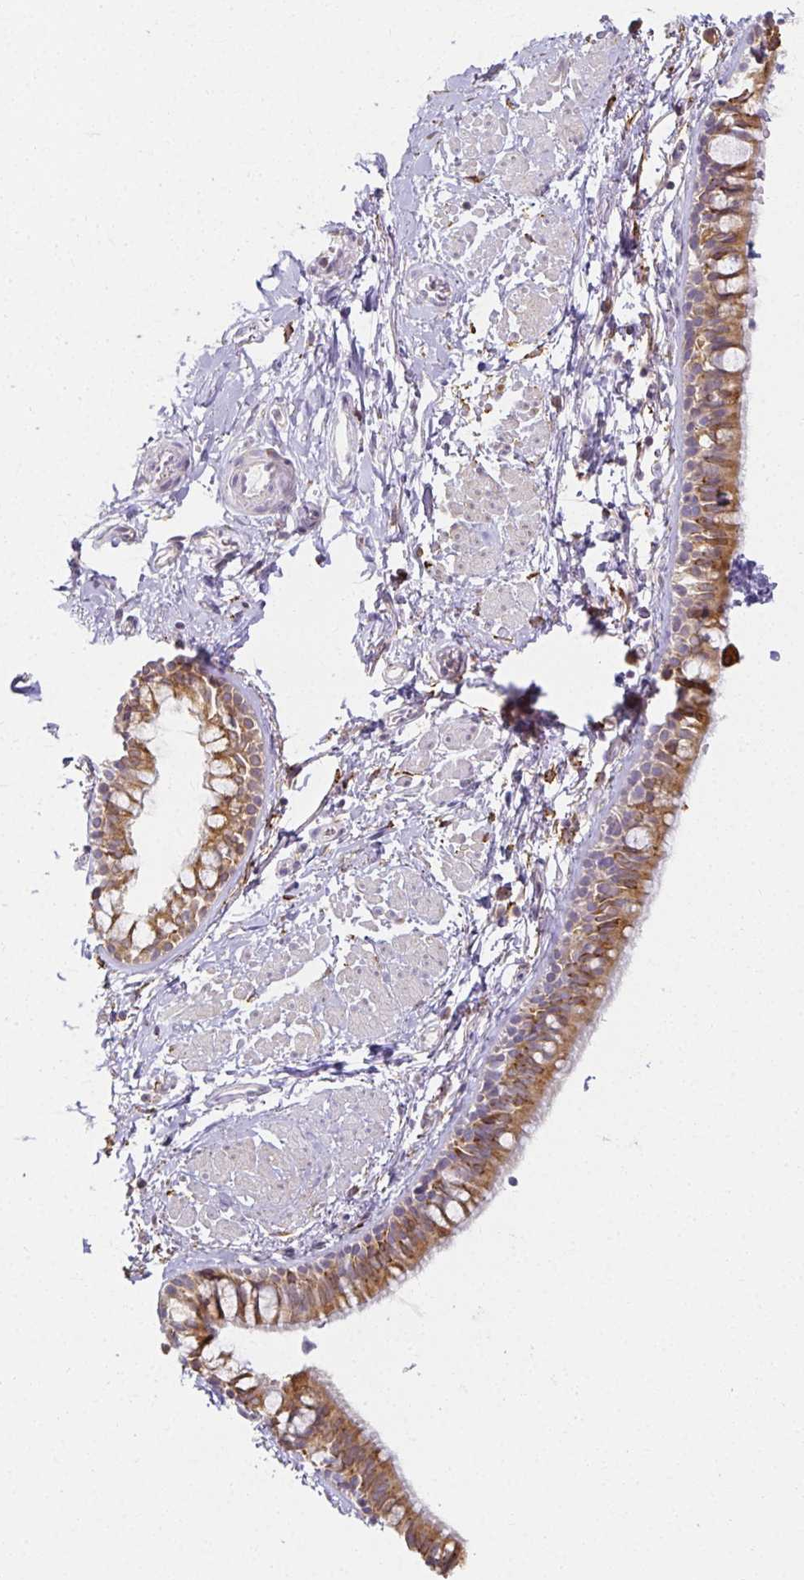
{"staining": {"intensity": "moderate", "quantity": ">75%", "location": "cytoplasmic/membranous"}, "tissue": "bronchus", "cell_type": "Respiratory epithelial cells", "image_type": "normal", "snomed": [{"axis": "morphology", "description": "Normal tissue, NOS"}, {"axis": "topography", "description": "Lymph node"}, {"axis": "topography", "description": "Cartilage tissue"}, {"axis": "topography", "description": "Bronchus"}], "caption": "Bronchus stained for a protein demonstrates moderate cytoplasmic/membranous positivity in respiratory epithelial cells.", "gene": "GP2", "patient": {"sex": "female", "age": 70}}